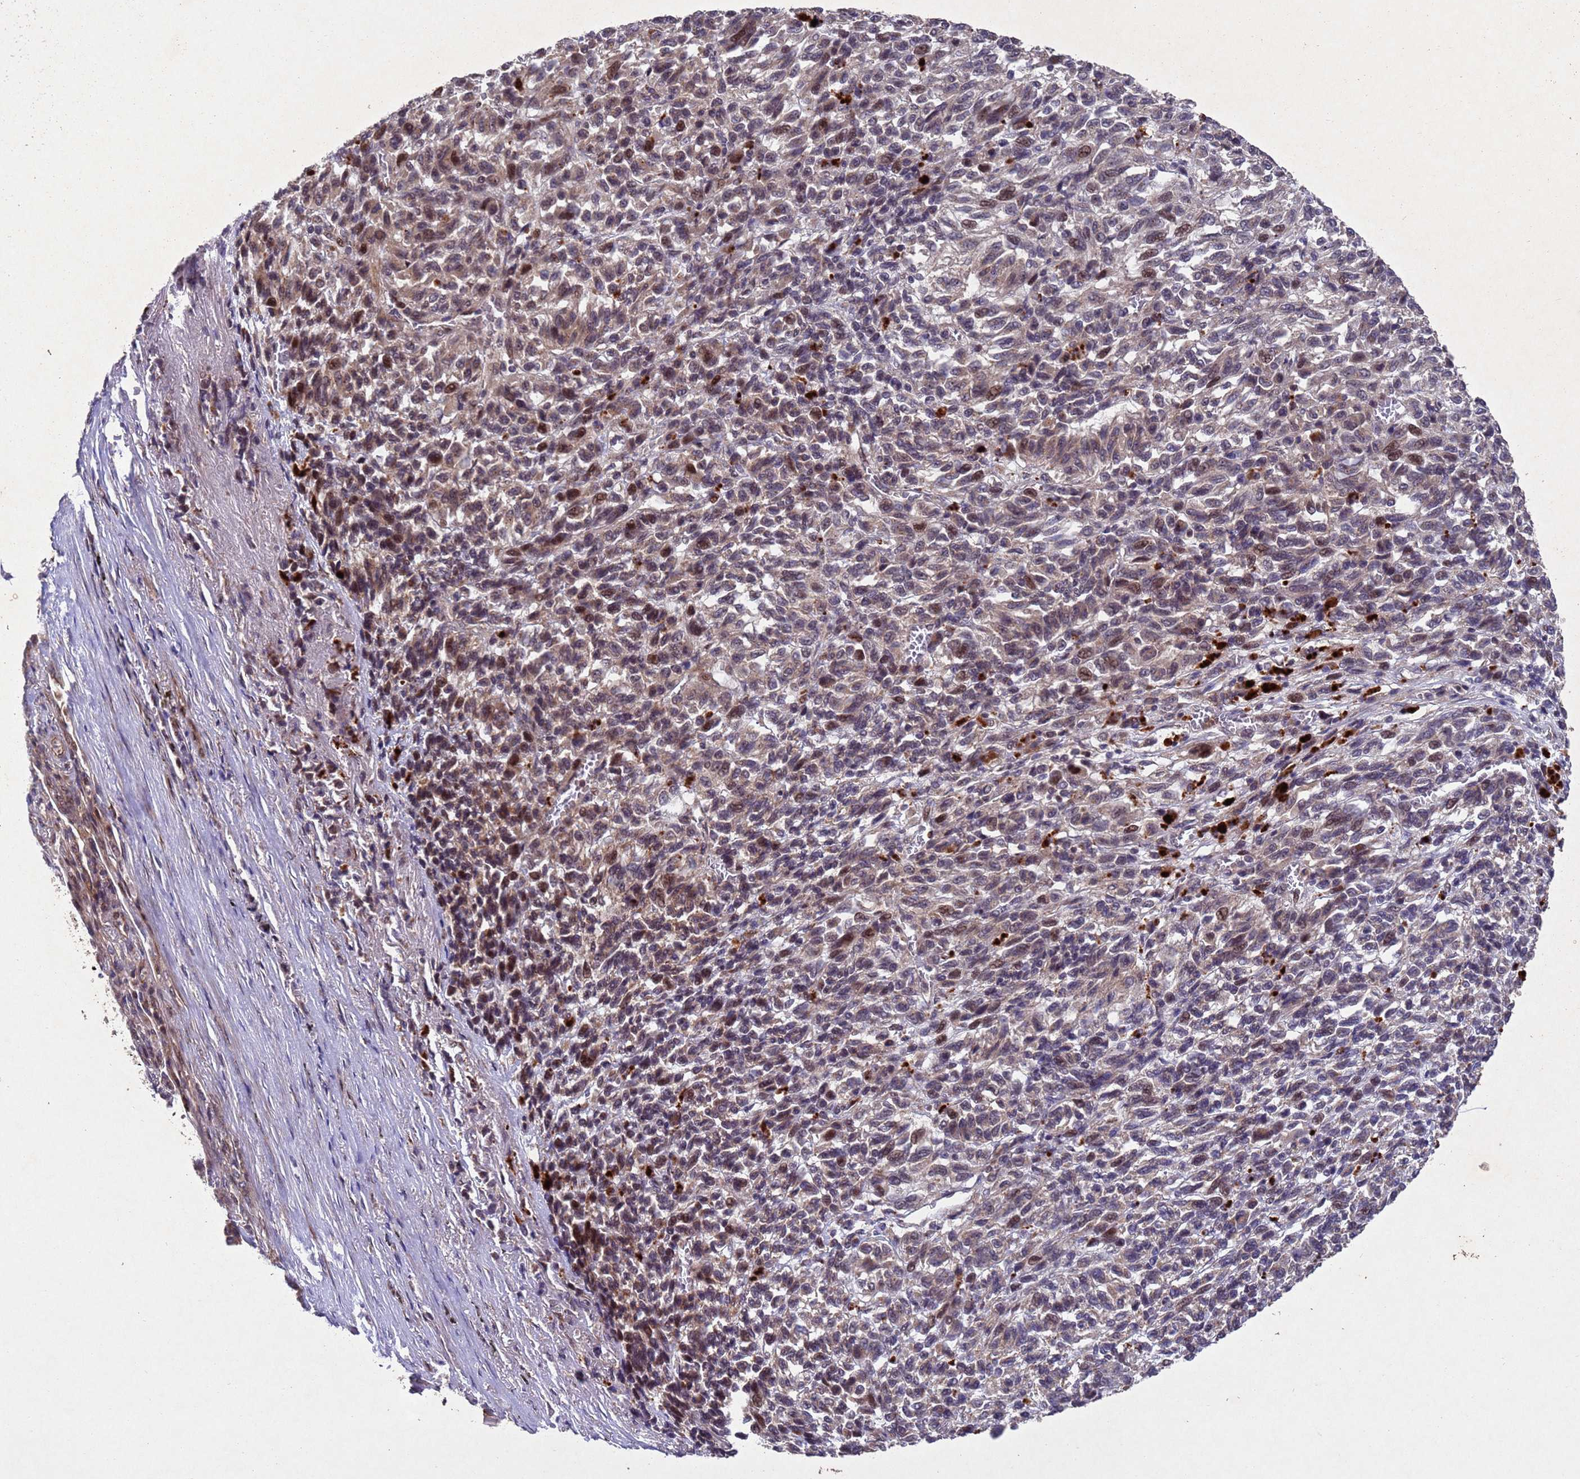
{"staining": {"intensity": "moderate", "quantity": "<25%", "location": "cytoplasmic/membranous,nuclear"}, "tissue": "melanoma", "cell_type": "Tumor cells", "image_type": "cancer", "snomed": [{"axis": "morphology", "description": "Malignant melanoma, Metastatic site"}, {"axis": "topography", "description": "Lung"}], "caption": "Approximately <25% of tumor cells in human malignant melanoma (metastatic site) exhibit moderate cytoplasmic/membranous and nuclear protein expression as visualized by brown immunohistochemical staining.", "gene": "TBK1", "patient": {"sex": "male", "age": 64}}